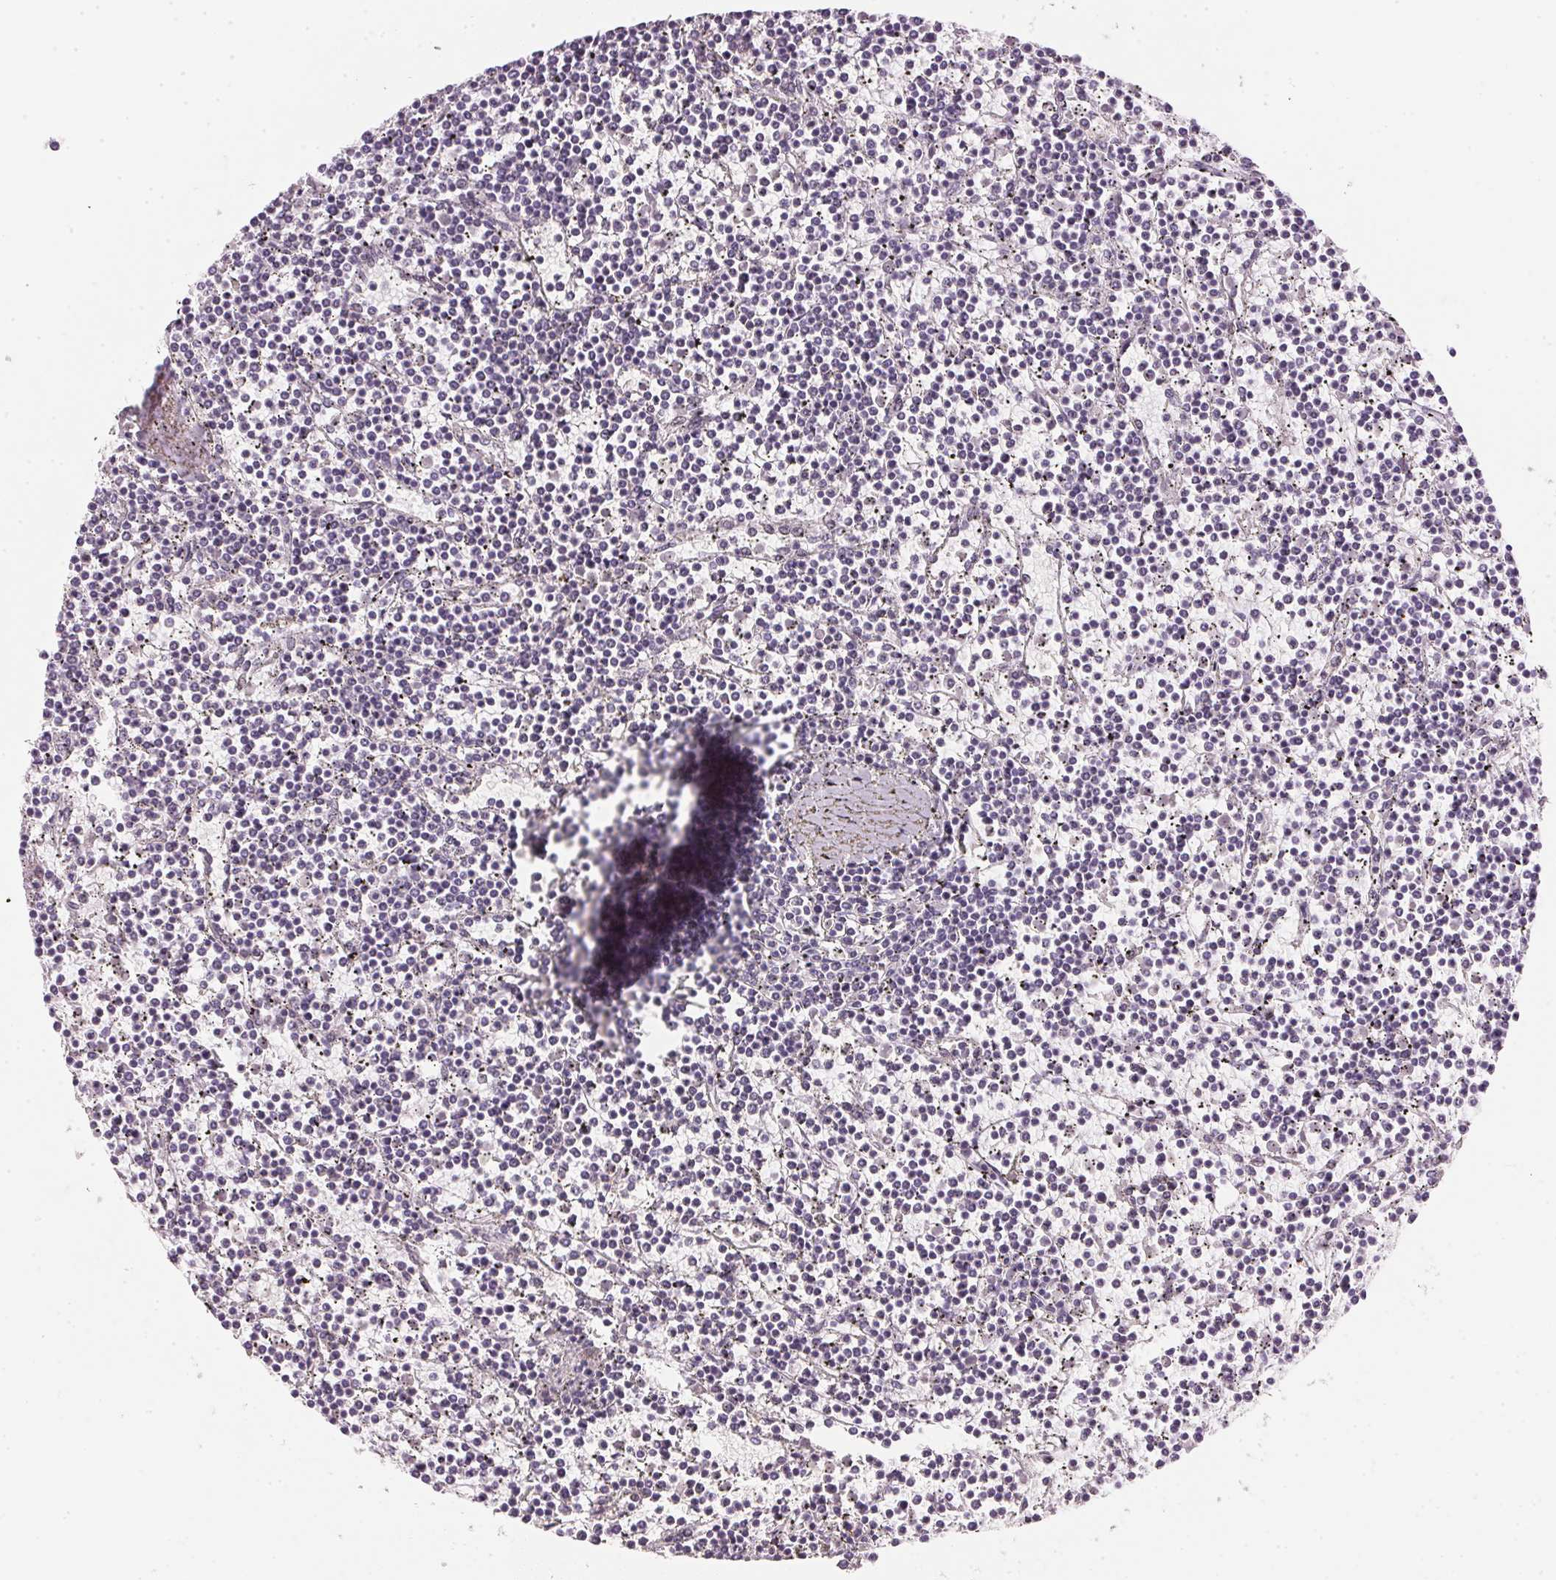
{"staining": {"intensity": "negative", "quantity": "none", "location": "none"}, "tissue": "lymphoma", "cell_type": "Tumor cells", "image_type": "cancer", "snomed": [{"axis": "morphology", "description": "Malignant lymphoma, non-Hodgkin's type, Low grade"}, {"axis": "topography", "description": "Spleen"}], "caption": "Immunohistochemistry photomicrograph of human lymphoma stained for a protein (brown), which demonstrates no staining in tumor cells.", "gene": "IGFBP1", "patient": {"sex": "female", "age": 19}}